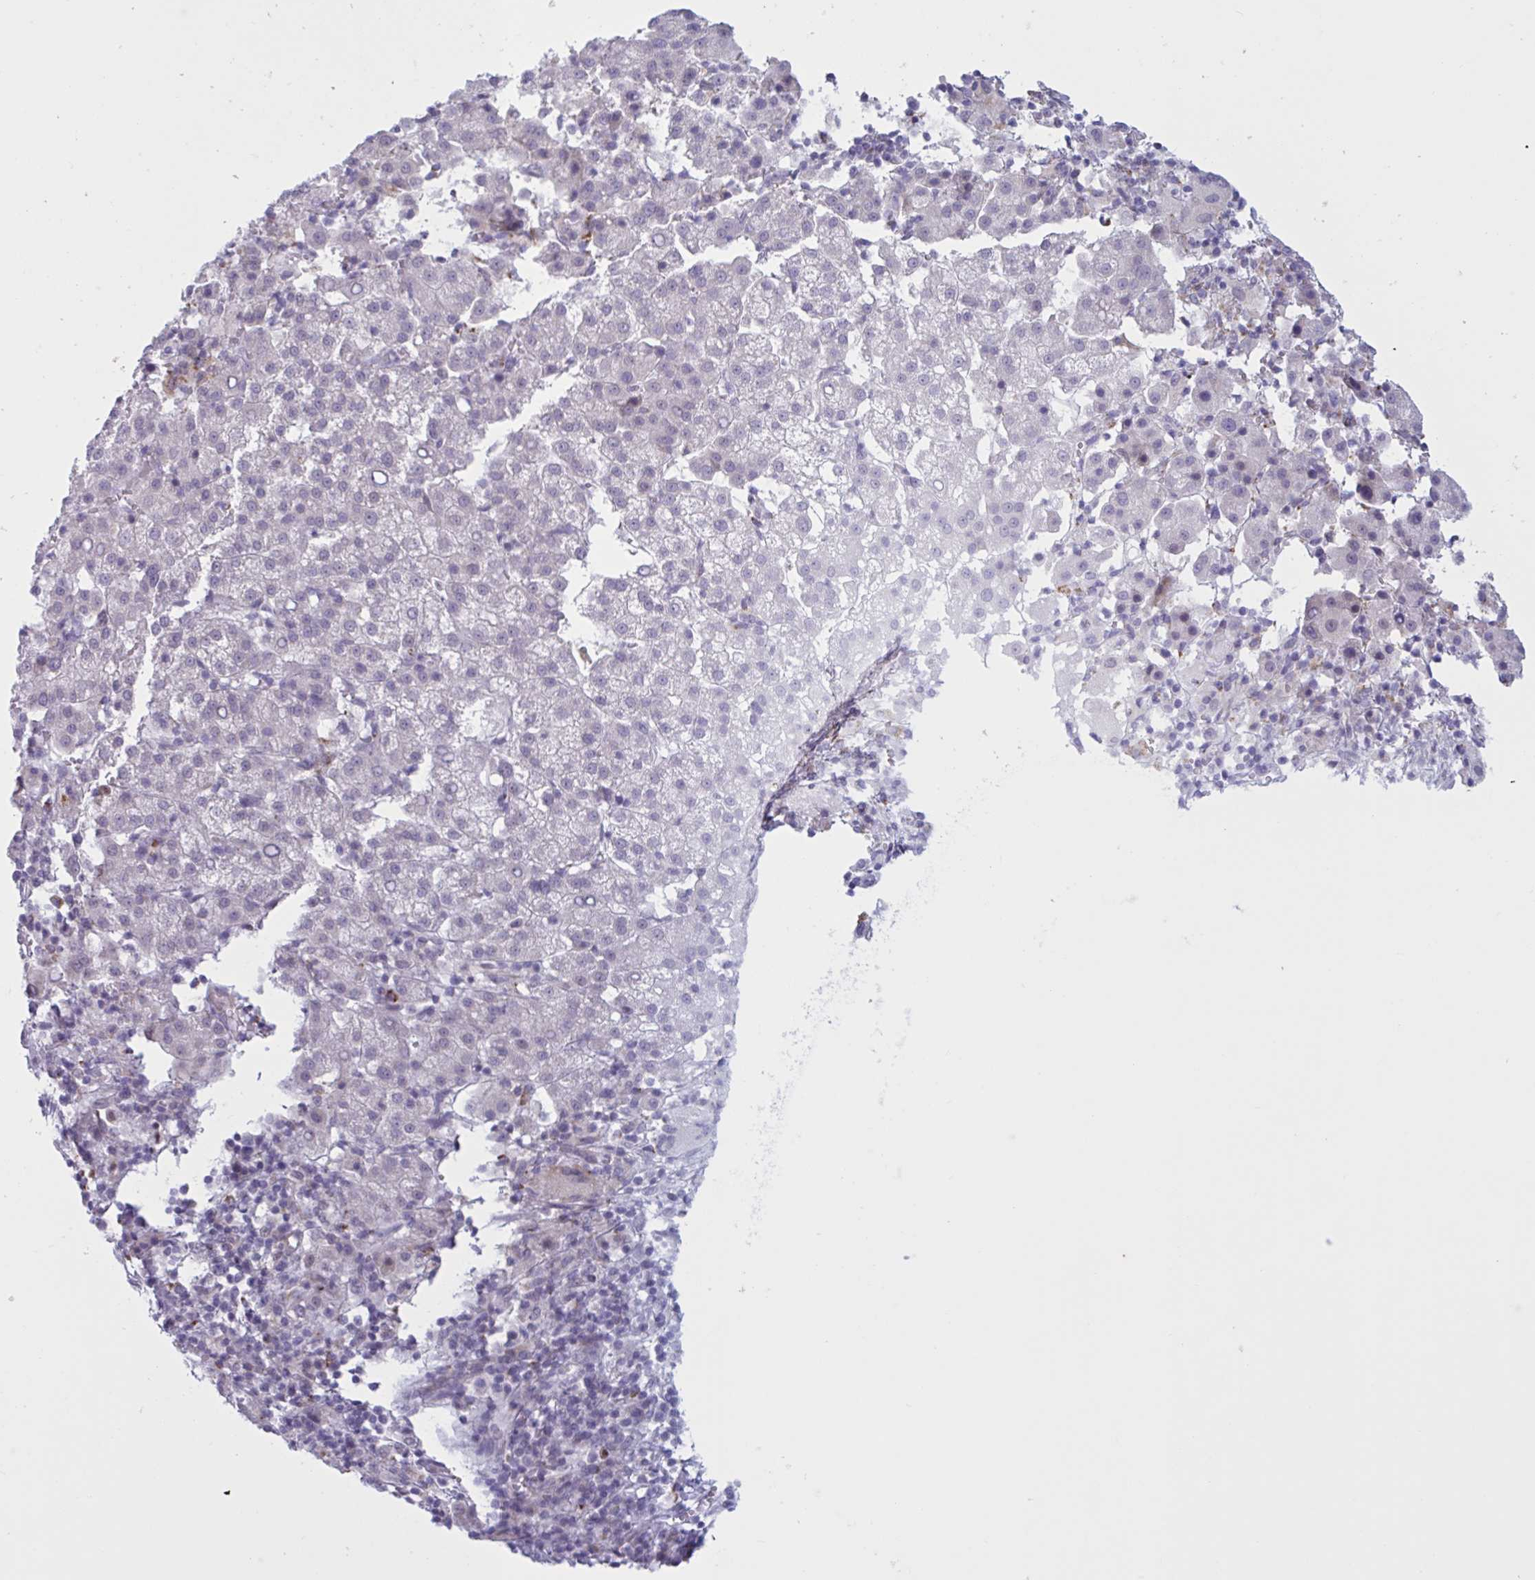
{"staining": {"intensity": "negative", "quantity": "none", "location": "none"}, "tissue": "liver cancer", "cell_type": "Tumor cells", "image_type": "cancer", "snomed": [{"axis": "morphology", "description": "Carcinoma, Hepatocellular, NOS"}, {"axis": "topography", "description": "Liver"}], "caption": "Image shows no protein staining in tumor cells of liver hepatocellular carcinoma tissue.", "gene": "PRMT6", "patient": {"sex": "female", "age": 58}}